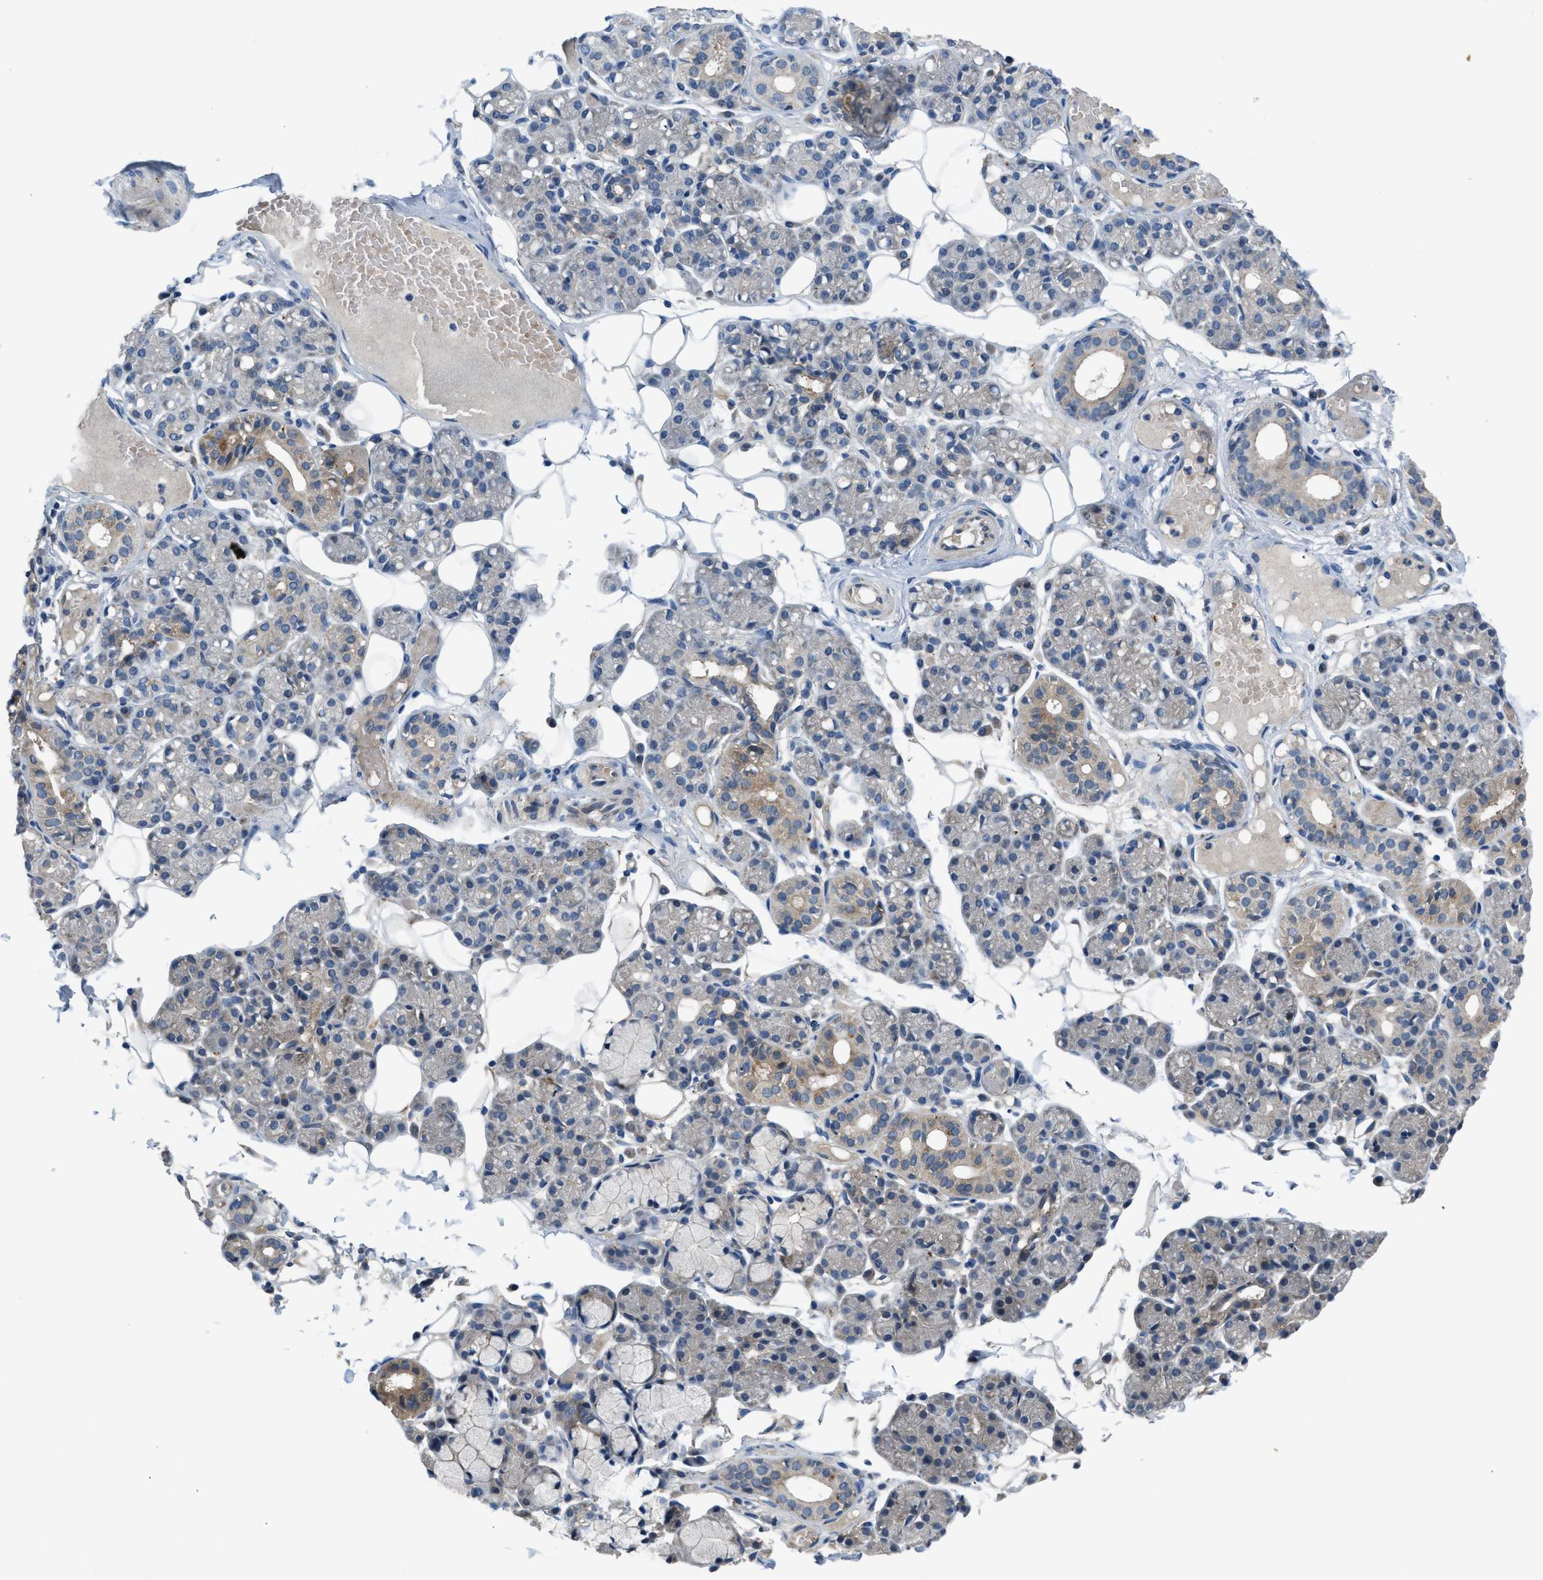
{"staining": {"intensity": "moderate", "quantity": "<25%", "location": "cytoplasmic/membranous"}, "tissue": "salivary gland", "cell_type": "Glandular cells", "image_type": "normal", "snomed": [{"axis": "morphology", "description": "Normal tissue, NOS"}, {"axis": "topography", "description": "Salivary gland"}], "caption": "Immunohistochemistry (IHC) of unremarkable salivary gland displays low levels of moderate cytoplasmic/membranous staining in approximately <25% of glandular cells. (Stains: DAB in brown, nuclei in blue, Microscopy: brightfield microscopy at high magnification).", "gene": "BAZ2B", "patient": {"sex": "male", "age": 63}}